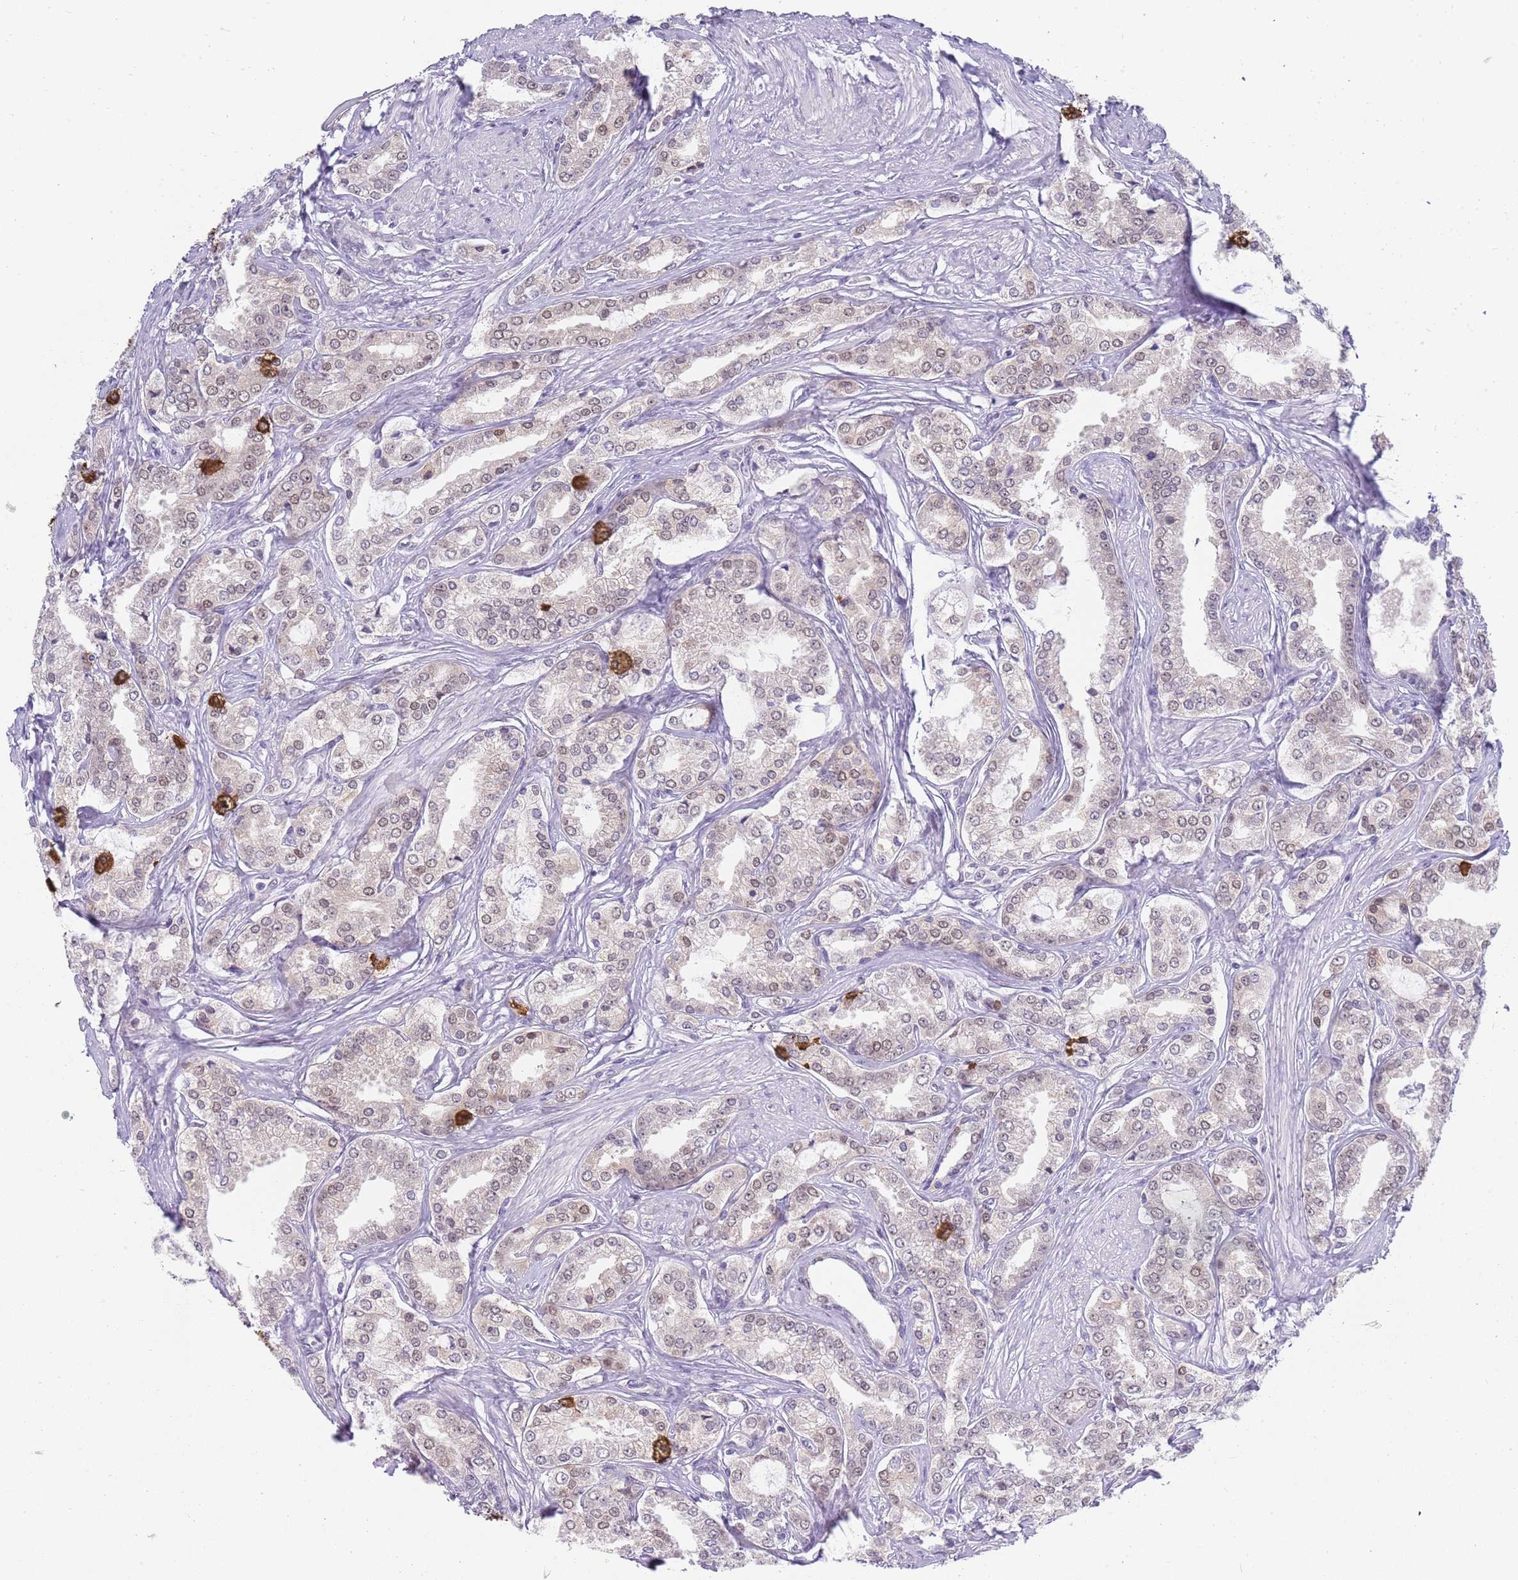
{"staining": {"intensity": "weak", "quantity": "<25%", "location": "nuclear"}, "tissue": "prostate cancer", "cell_type": "Tumor cells", "image_type": "cancer", "snomed": [{"axis": "morphology", "description": "Adenocarcinoma, High grade"}, {"axis": "topography", "description": "Prostate"}], "caption": "Human prostate cancer stained for a protein using IHC displays no staining in tumor cells.", "gene": "SEPHS2", "patient": {"sex": "male", "age": 71}}